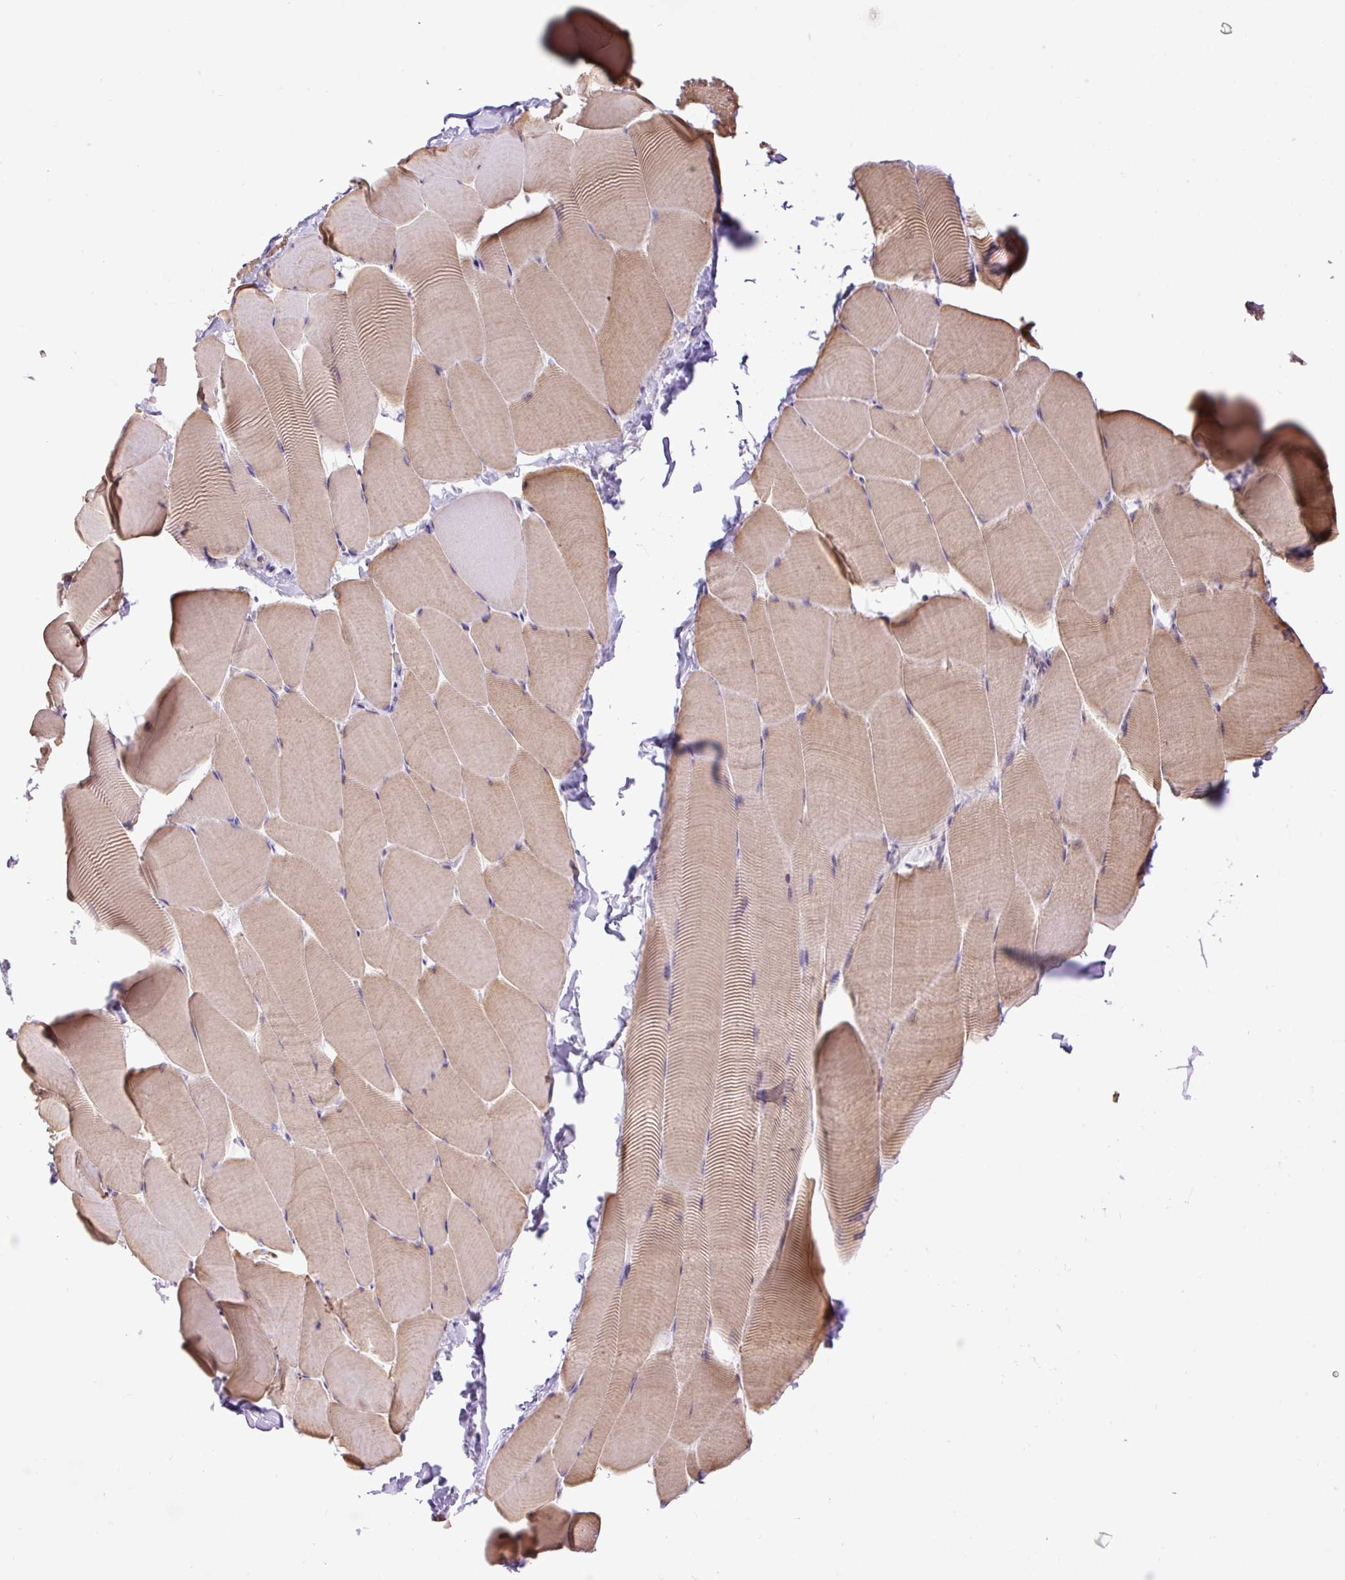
{"staining": {"intensity": "moderate", "quantity": ">75%", "location": "cytoplasmic/membranous"}, "tissue": "skeletal muscle", "cell_type": "Myocytes", "image_type": "normal", "snomed": [{"axis": "morphology", "description": "Normal tissue, NOS"}, {"axis": "topography", "description": "Skeletal muscle"}], "caption": "This image exhibits immunohistochemistry (IHC) staining of unremarkable human skeletal muscle, with medium moderate cytoplasmic/membranous staining in approximately >75% of myocytes.", "gene": "HABP4", "patient": {"sex": "male", "age": 25}}